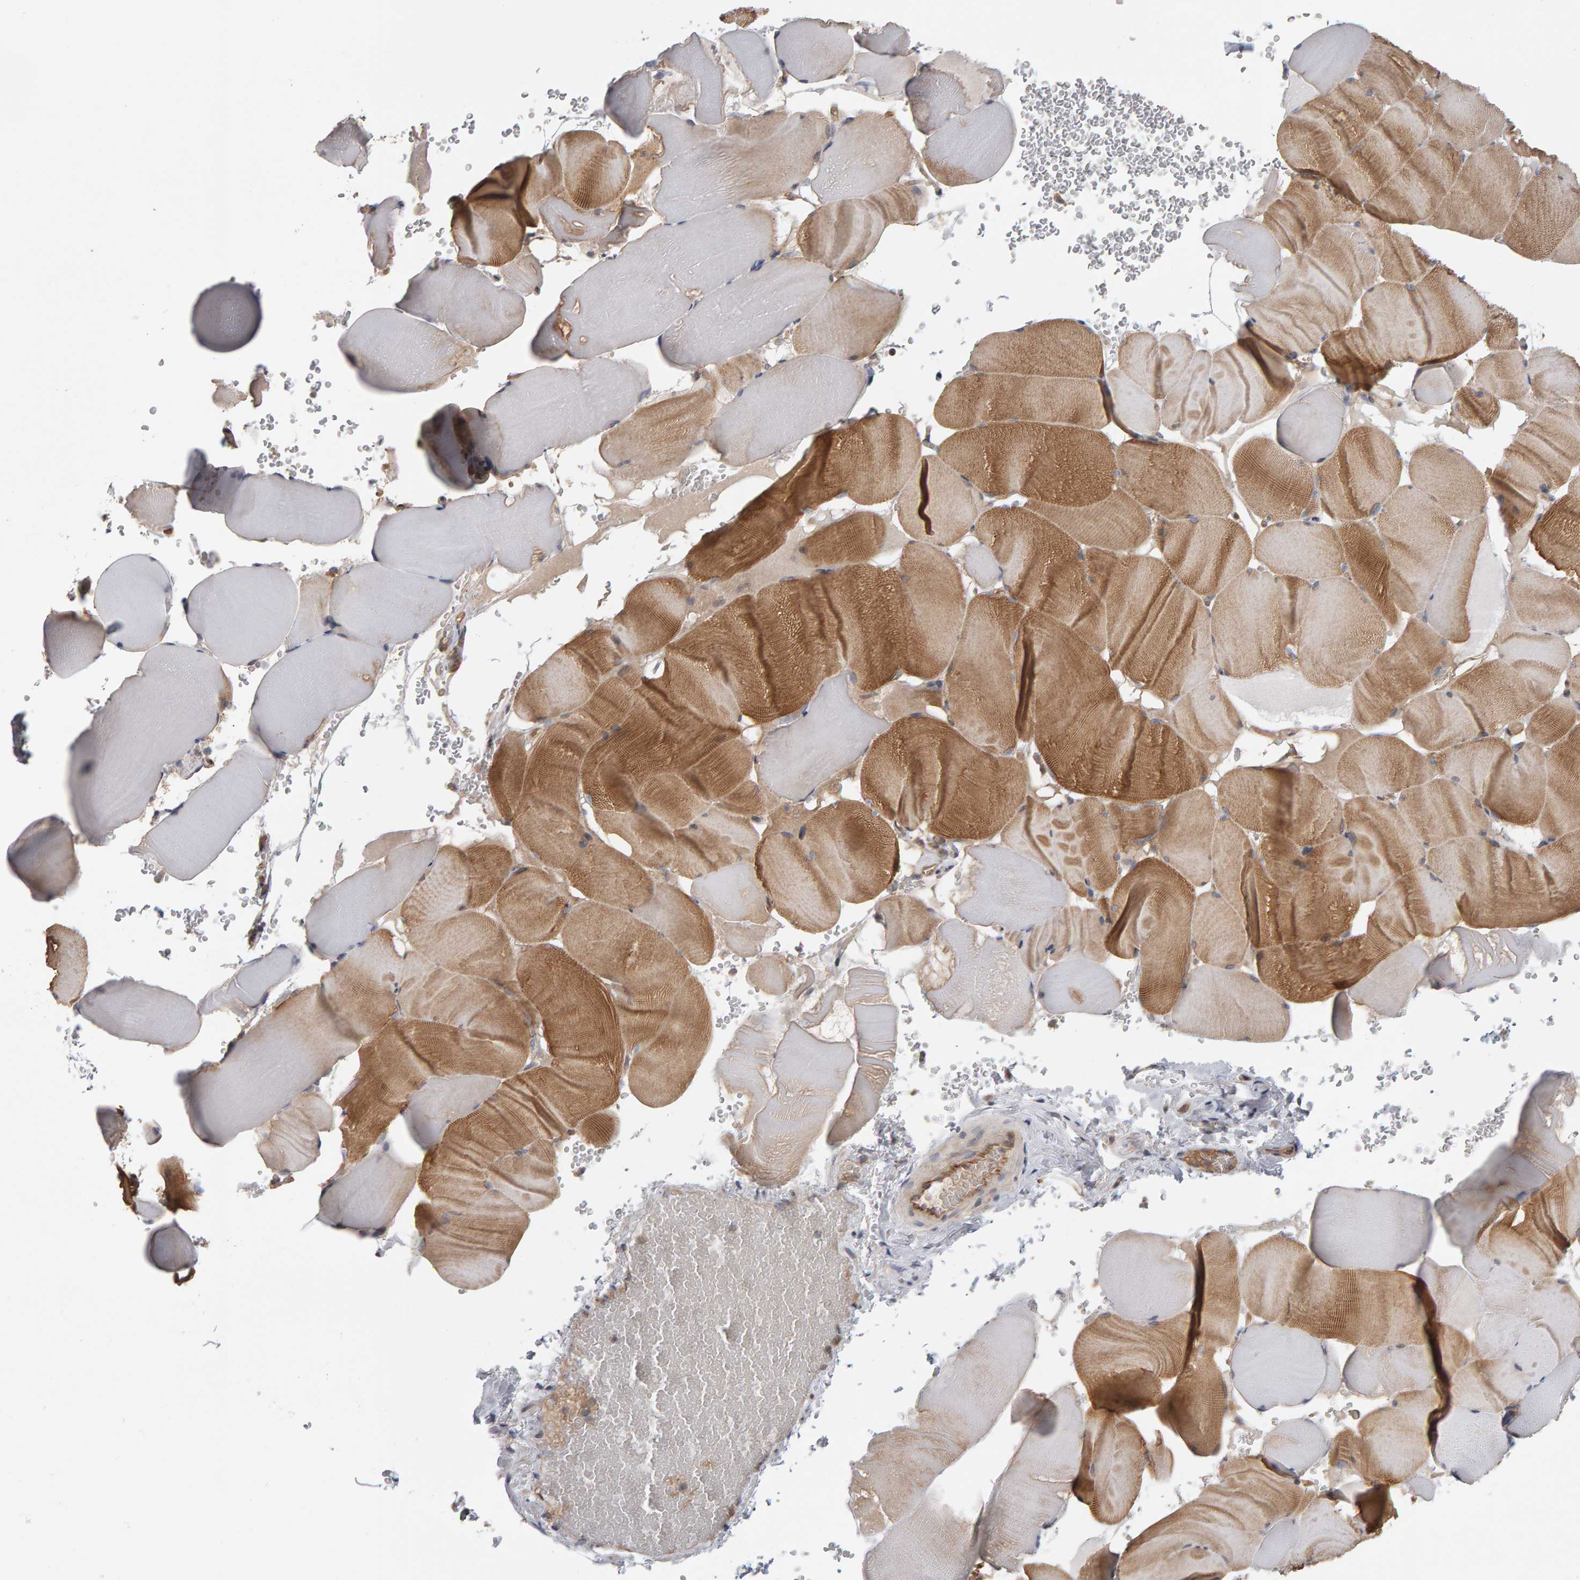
{"staining": {"intensity": "moderate", "quantity": ">75%", "location": "cytoplasmic/membranous"}, "tissue": "skeletal muscle", "cell_type": "Myocytes", "image_type": "normal", "snomed": [{"axis": "morphology", "description": "Normal tissue, NOS"}, {"axis": "topography", "description": "Skeletal muscle"}], "caption": "Immunohistochemical staining of normal skeletal muscle reveals moderate cytoplasmic/membranous protein staining in about >75% of myocytes.", "gene": "C9orf72", "patient": {"sex": "male", "age": 62}}